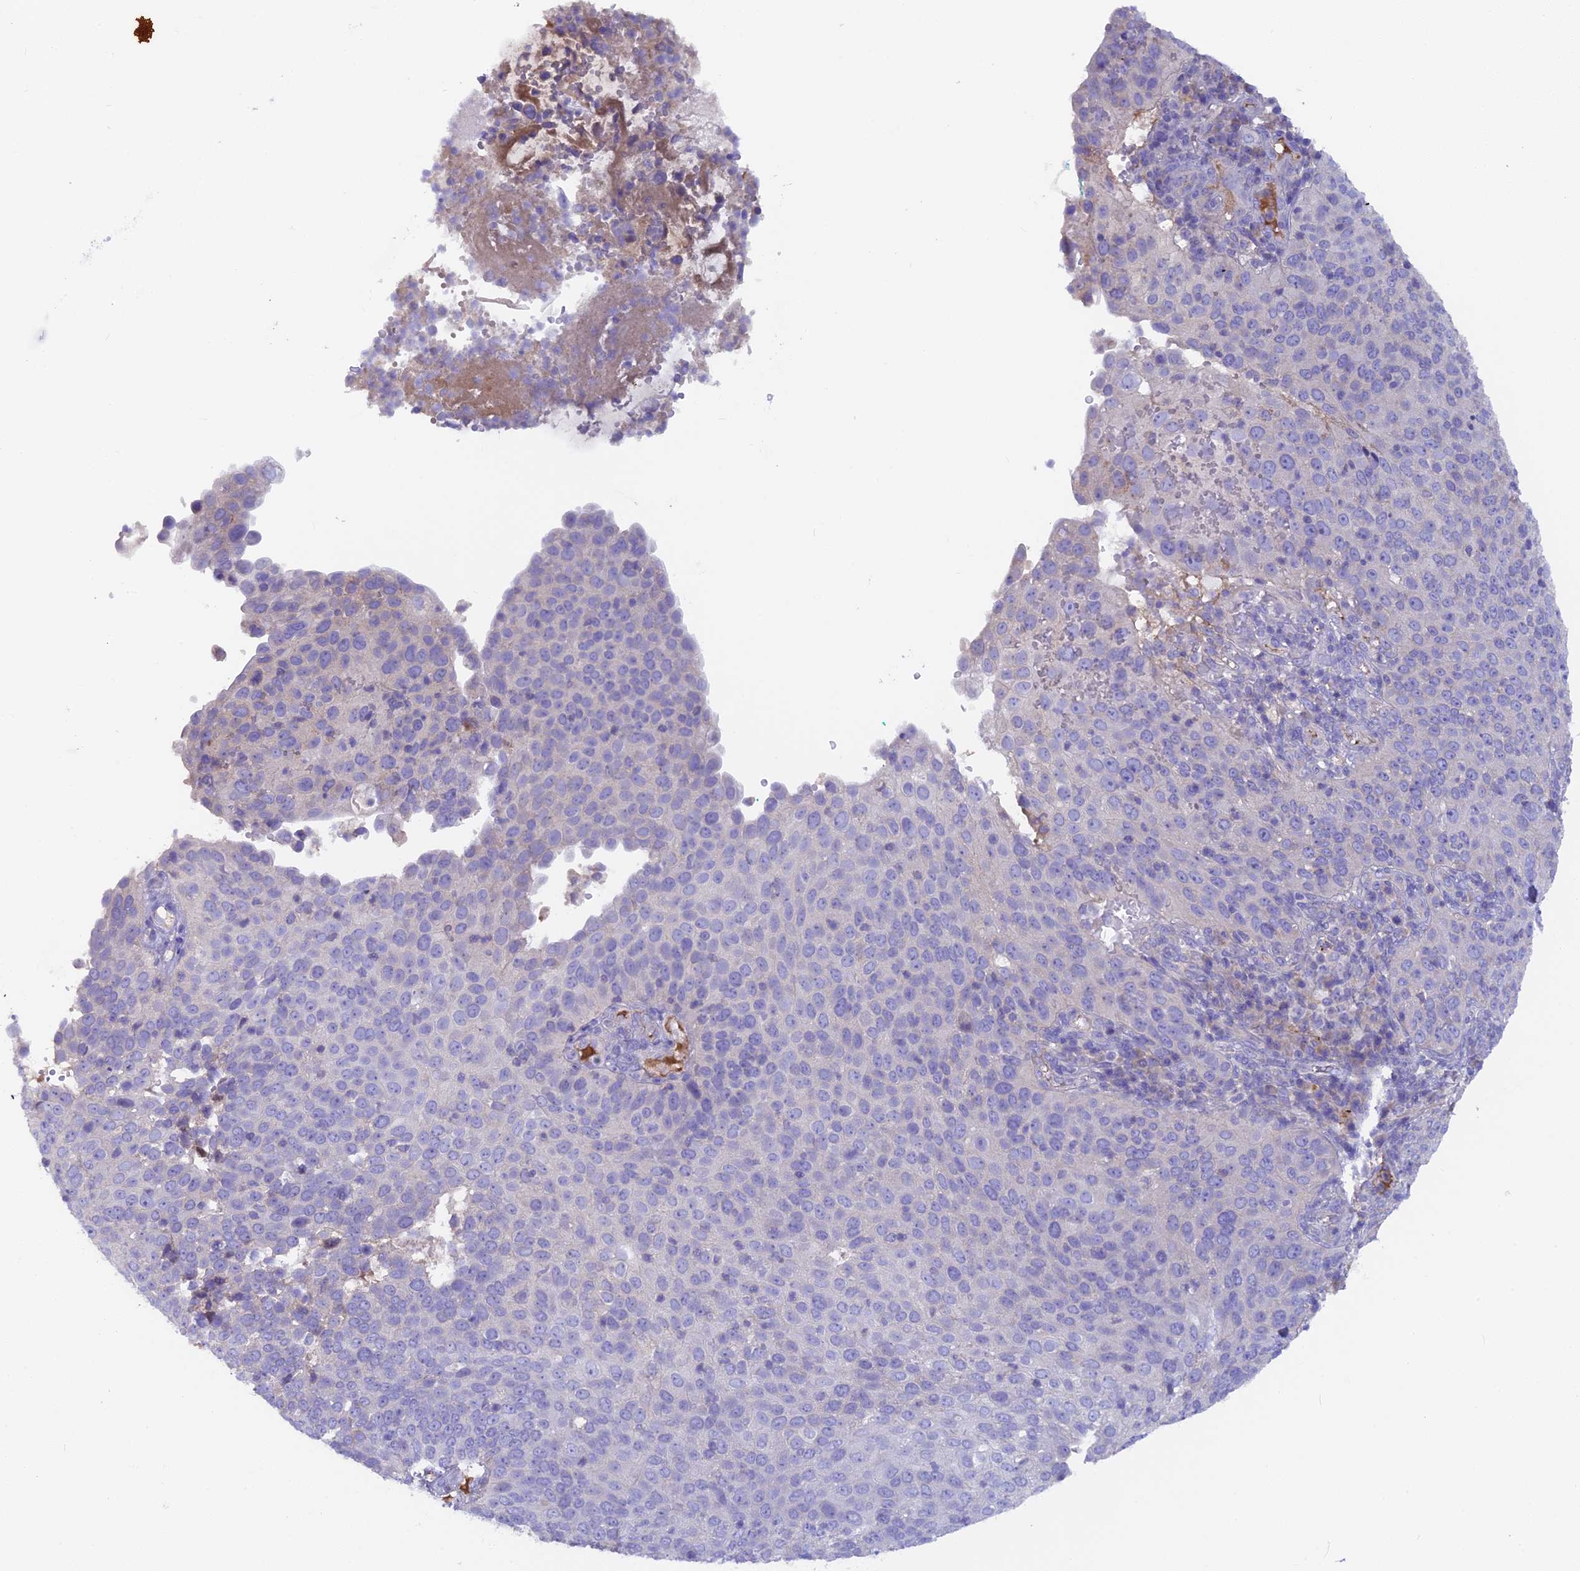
{"staining": {"intensity": "negative", "quantity": "none", "location": "none"}, "tissue": "cervical cancer", "cell_type": "Tumor cells", "image_type": "cancer", "snomed": [{"axis": "morphology", "description": "Squamous cell carcinoma, NOS"}, {"axis": "topography", "description": "Cervix"}], "caption": "Immunohistochemical staining of human cervical squamous cell carcinoma reveals no significant expression in tumor cells.", "gene": "PZP", "patient": {"sex": "female", "age": 36}}